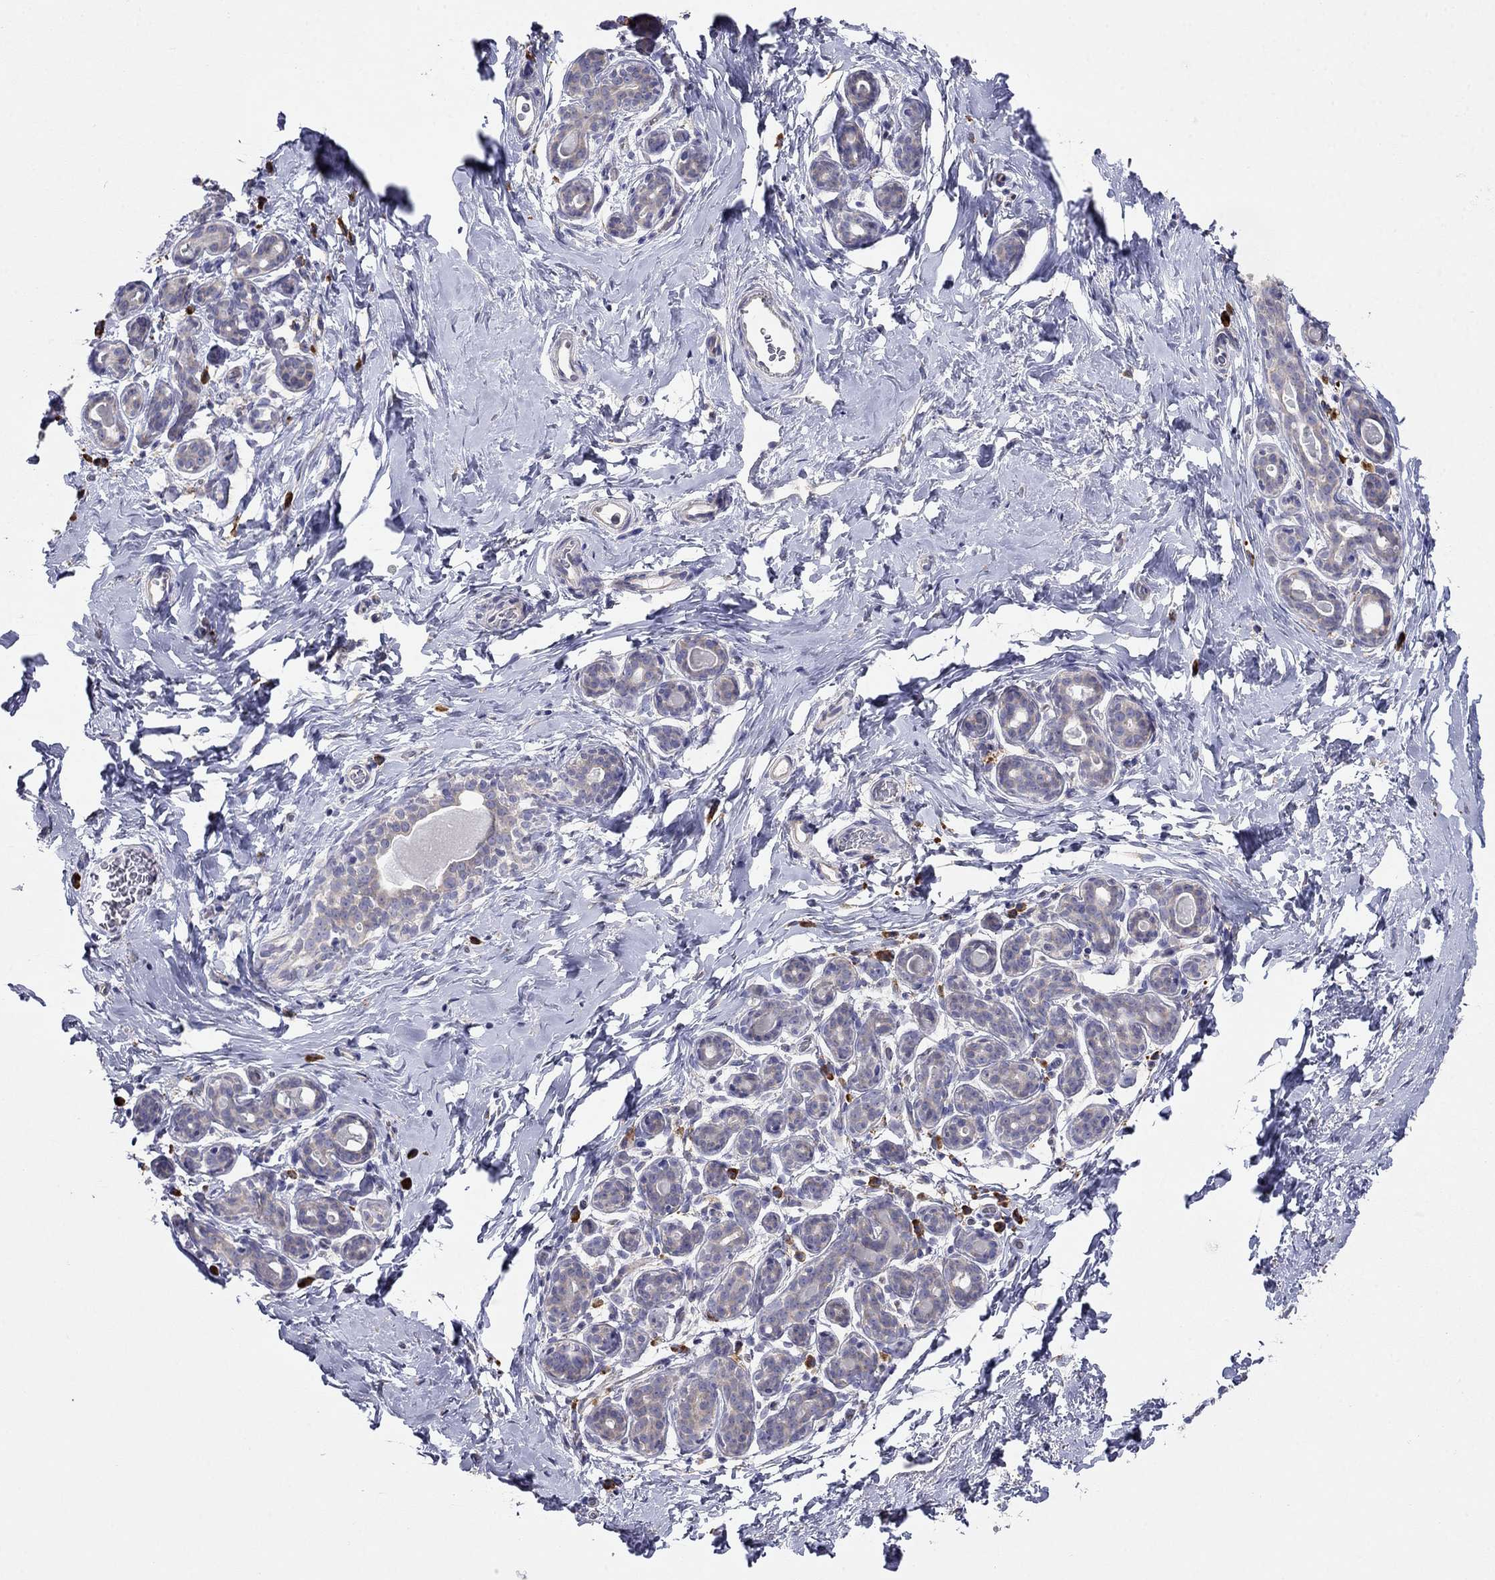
{"staining": {"intensity": "negative", "quantity": "none", "location": "none"}, "tissue": "breast", "cell_type": "Adipocytes", "image_type": "normal", "snomed": [{"axis": "morphology", "description": "Normal tissue, NOS"}, {"axis": "topography", "description": "Skin"}, {"axis": "topography", "description": "Breast"}], "caption": "High magnification brightfield microscopy of normal breast stained with DAB (3,3'-diaminobenzidine) (brown) and counterstained with hematoxylin (blue): adipocytes show no significant staining. Nuclei are stained in blue.", "gene": "LONRF2", "patient": {"sex": "female", "age": 43}}